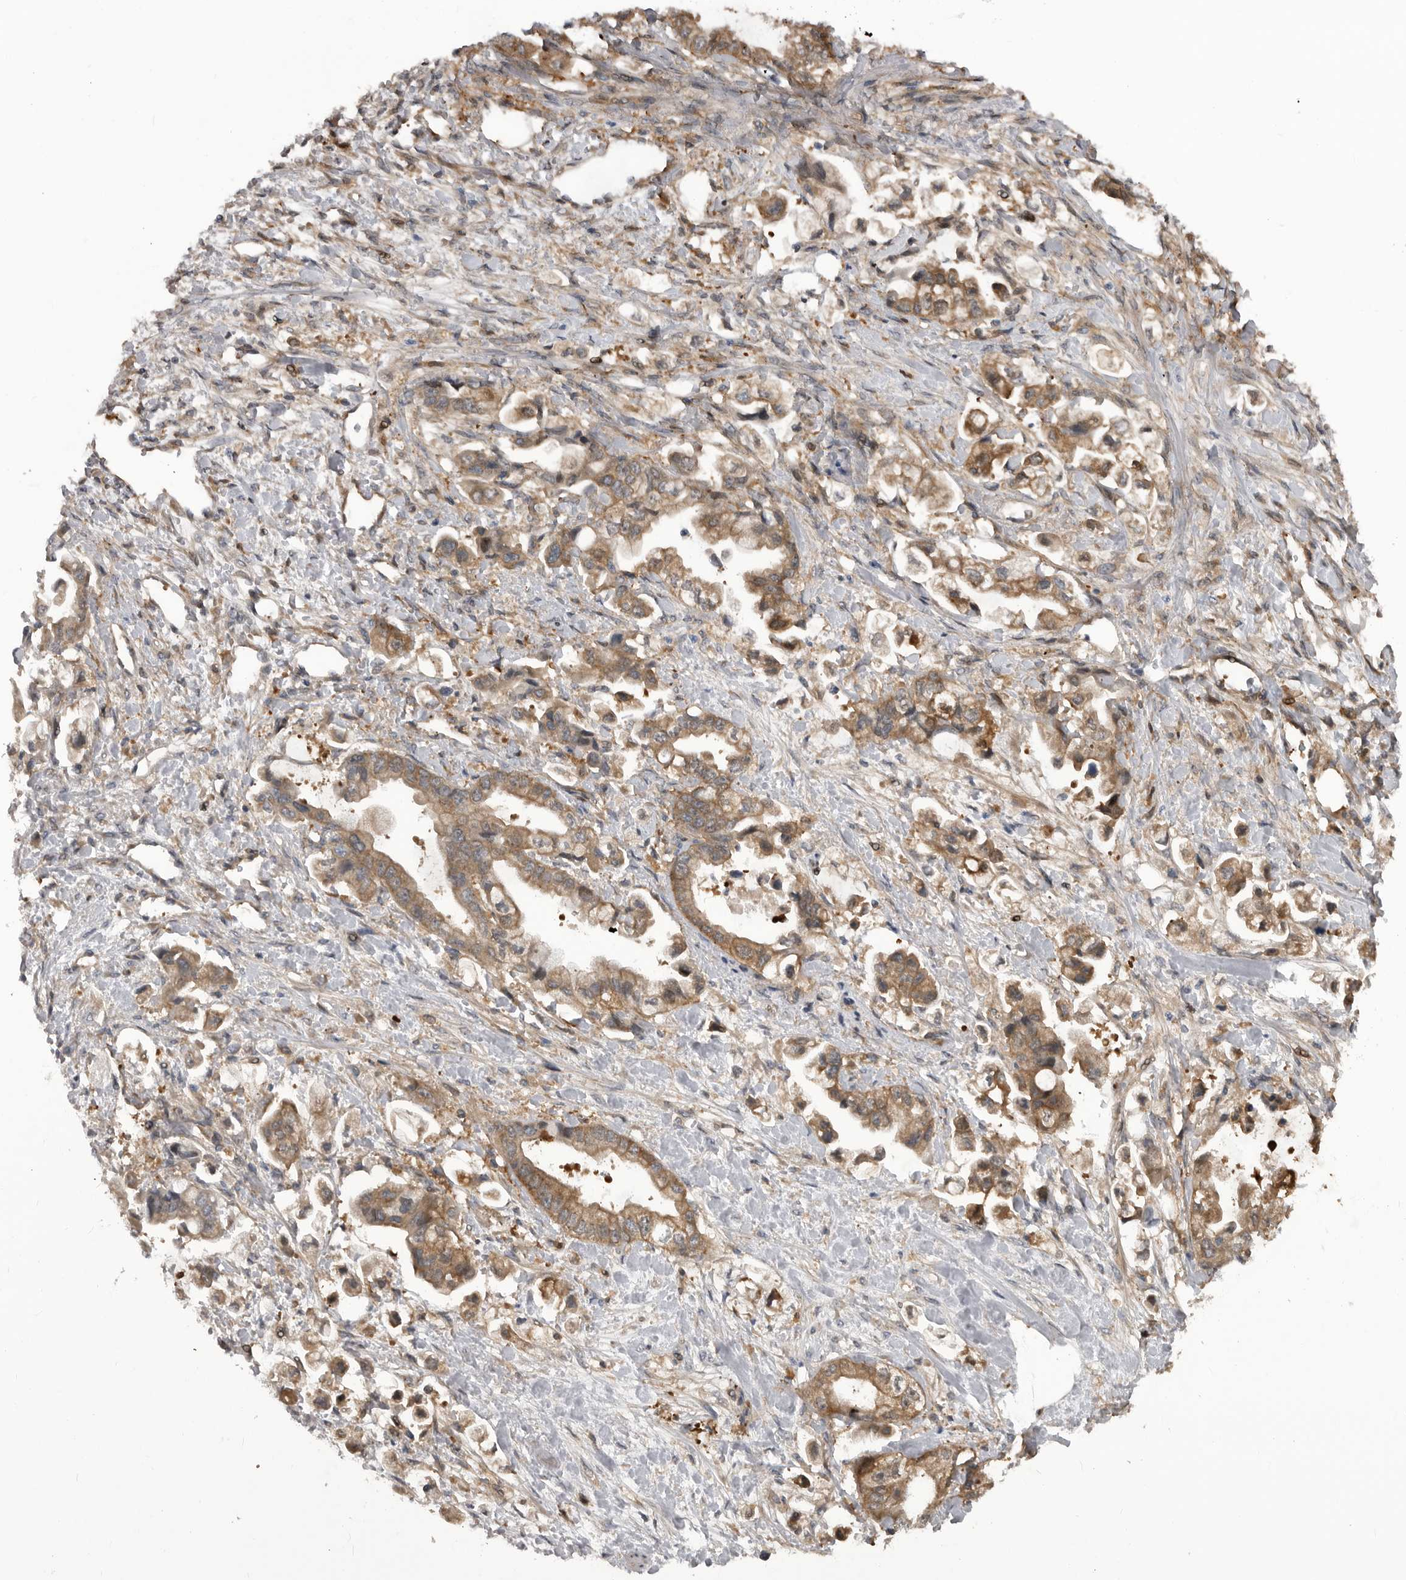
{"staining": {"intensity": "moderate", "quantity": ">75%", "location": "cytoplasmic/membranous"}, "tissue": "stomach cancer", "cell_type": "Tumor cells", "image_type": "cancer", "snomed": [{"axis": "morphology", "description": "Adenocarcinoma, NOS"}, {"axis": "topography", "description": "Stomach"}], "caption": "This is an image of IHC staining of stomach cancer (adenocarcinoma), which shows moderate staining in the cytoplasmic/membranous of tumor cells.", "gene": "RAB3GAP2", "patient": {"sex": "male", "age": 62}}